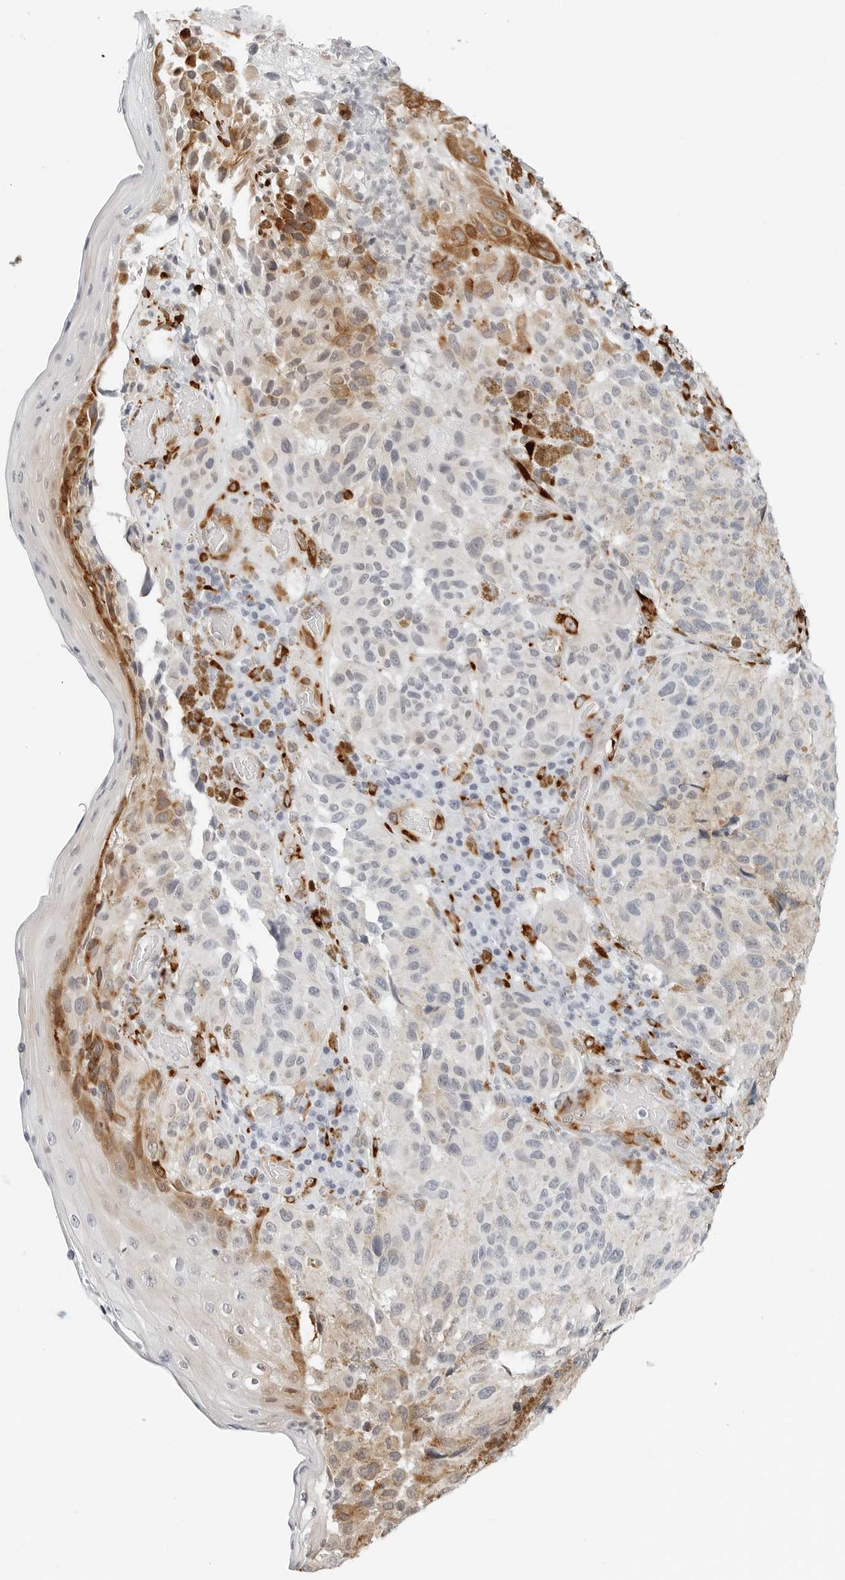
{"staining": {"intensity": "moderate", "quantity": "<25%", "location": "cytoplasmic/membranous"}, "tissue": "melanoma", "cell_type": "Tumor cells", "image_type": "cancer", "snomed": [{"axis": "morphology", "description": "Malignant melanoma, NOS"}, {"axis": "topography", "description": "Skin"}], "caption": "This histopathology image exhibits immunohistochemistry staining of human malignant melanoma, with low moderate cytoplasmic/membranous expression in approximately <25% of tumor cells.", "gene": "P4HA2", "patient": {"sex": "female", "age": 73}}